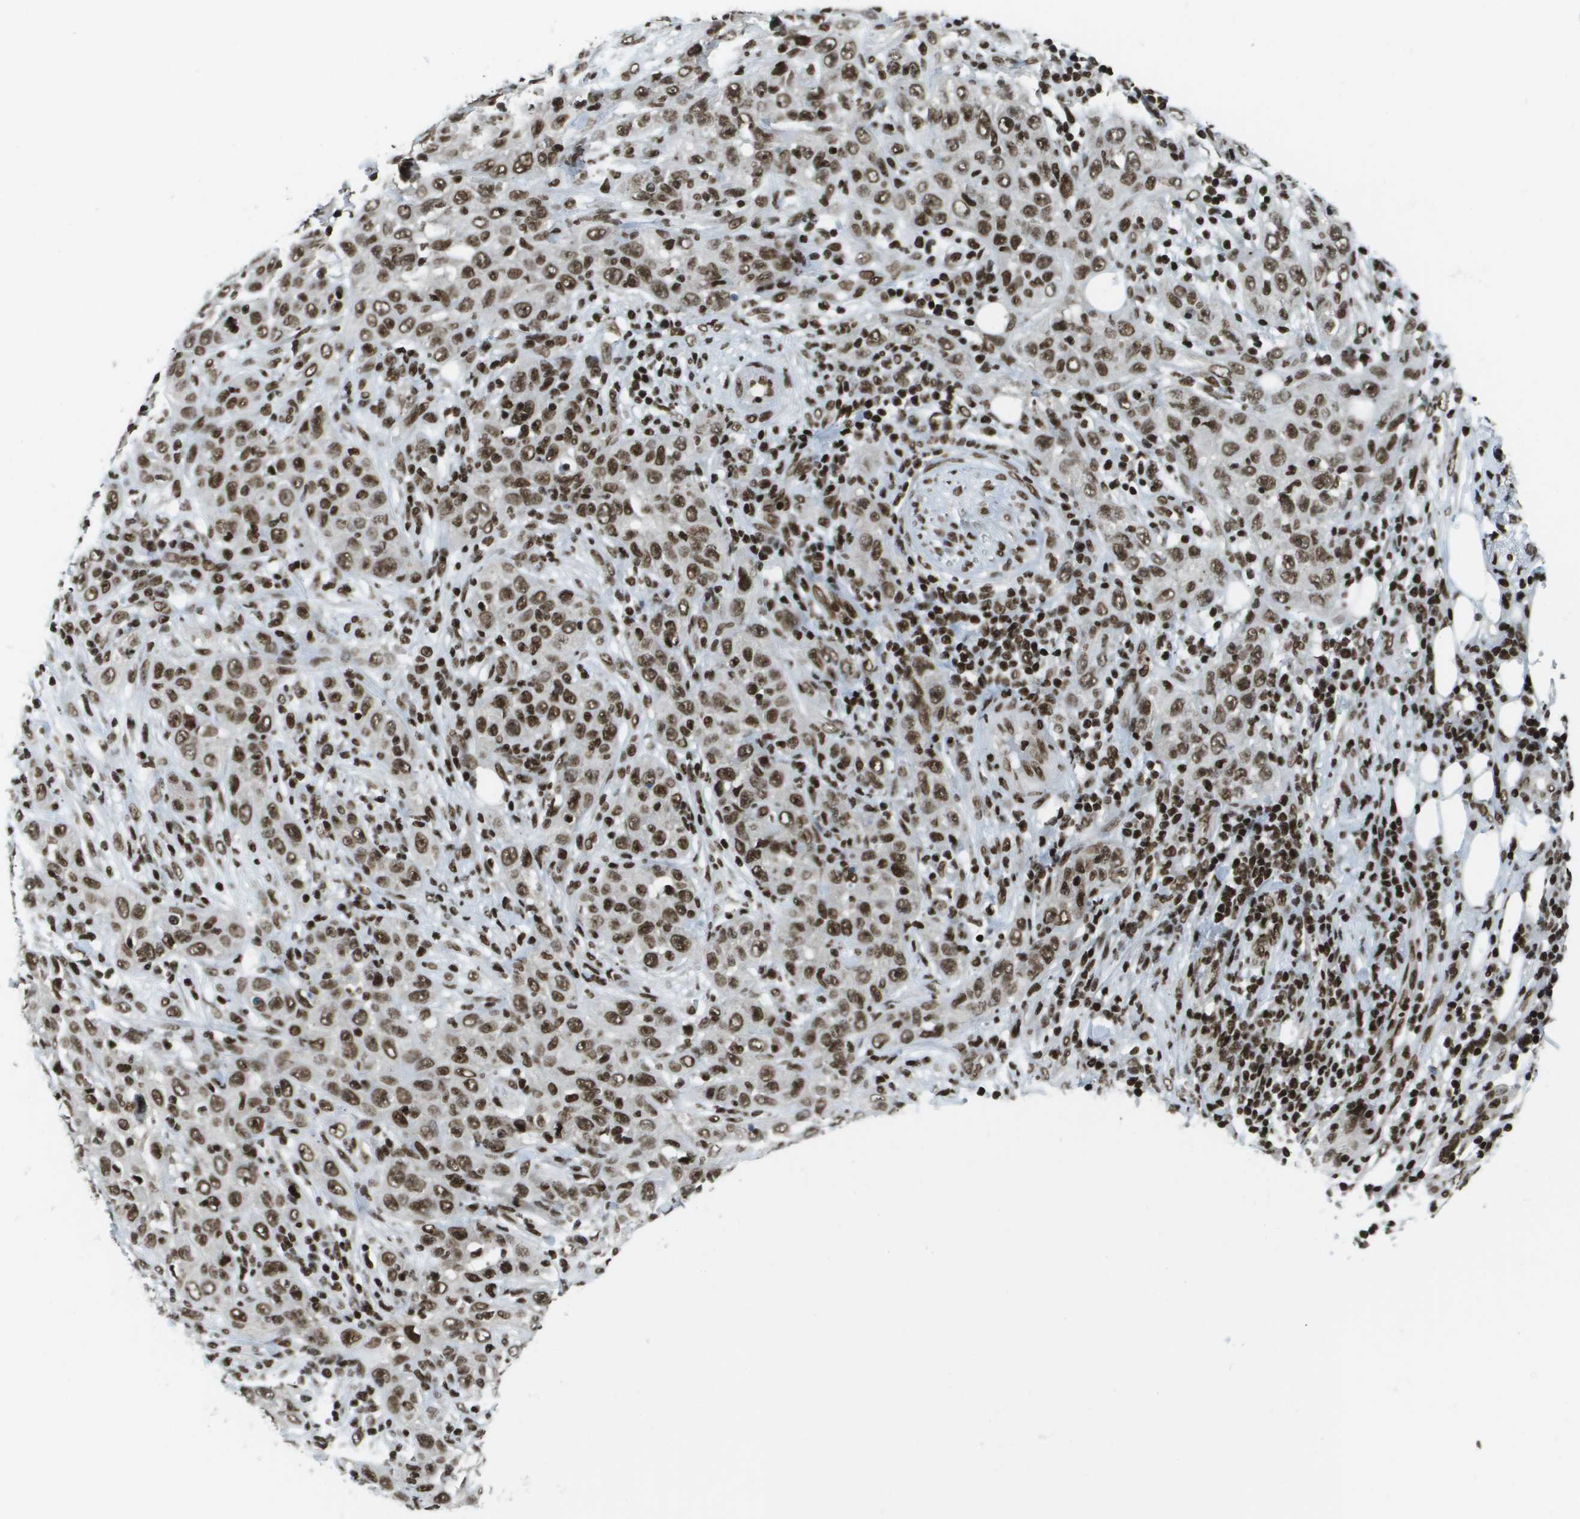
{"staining": {"intensity": "strong", "quantity": ">75%", "location": "nuclear"}, "tissue": "skin cancer", "cell_type": "Tumor cells", "image_type": "cancer", "snomed": [{"axis": "morphology", "description": "Squamous cell carcinoma, NOS"}, {"axis": "topography", "description": "Skin"}], "caption": "This micrograph exhibits immunohistochemistry staining of human skin cancer, with high strong nuclear expression in approximately >75% of tumor cells.", "gene": "GLYR1", "patient": {"sex": "female", "age": 88}}